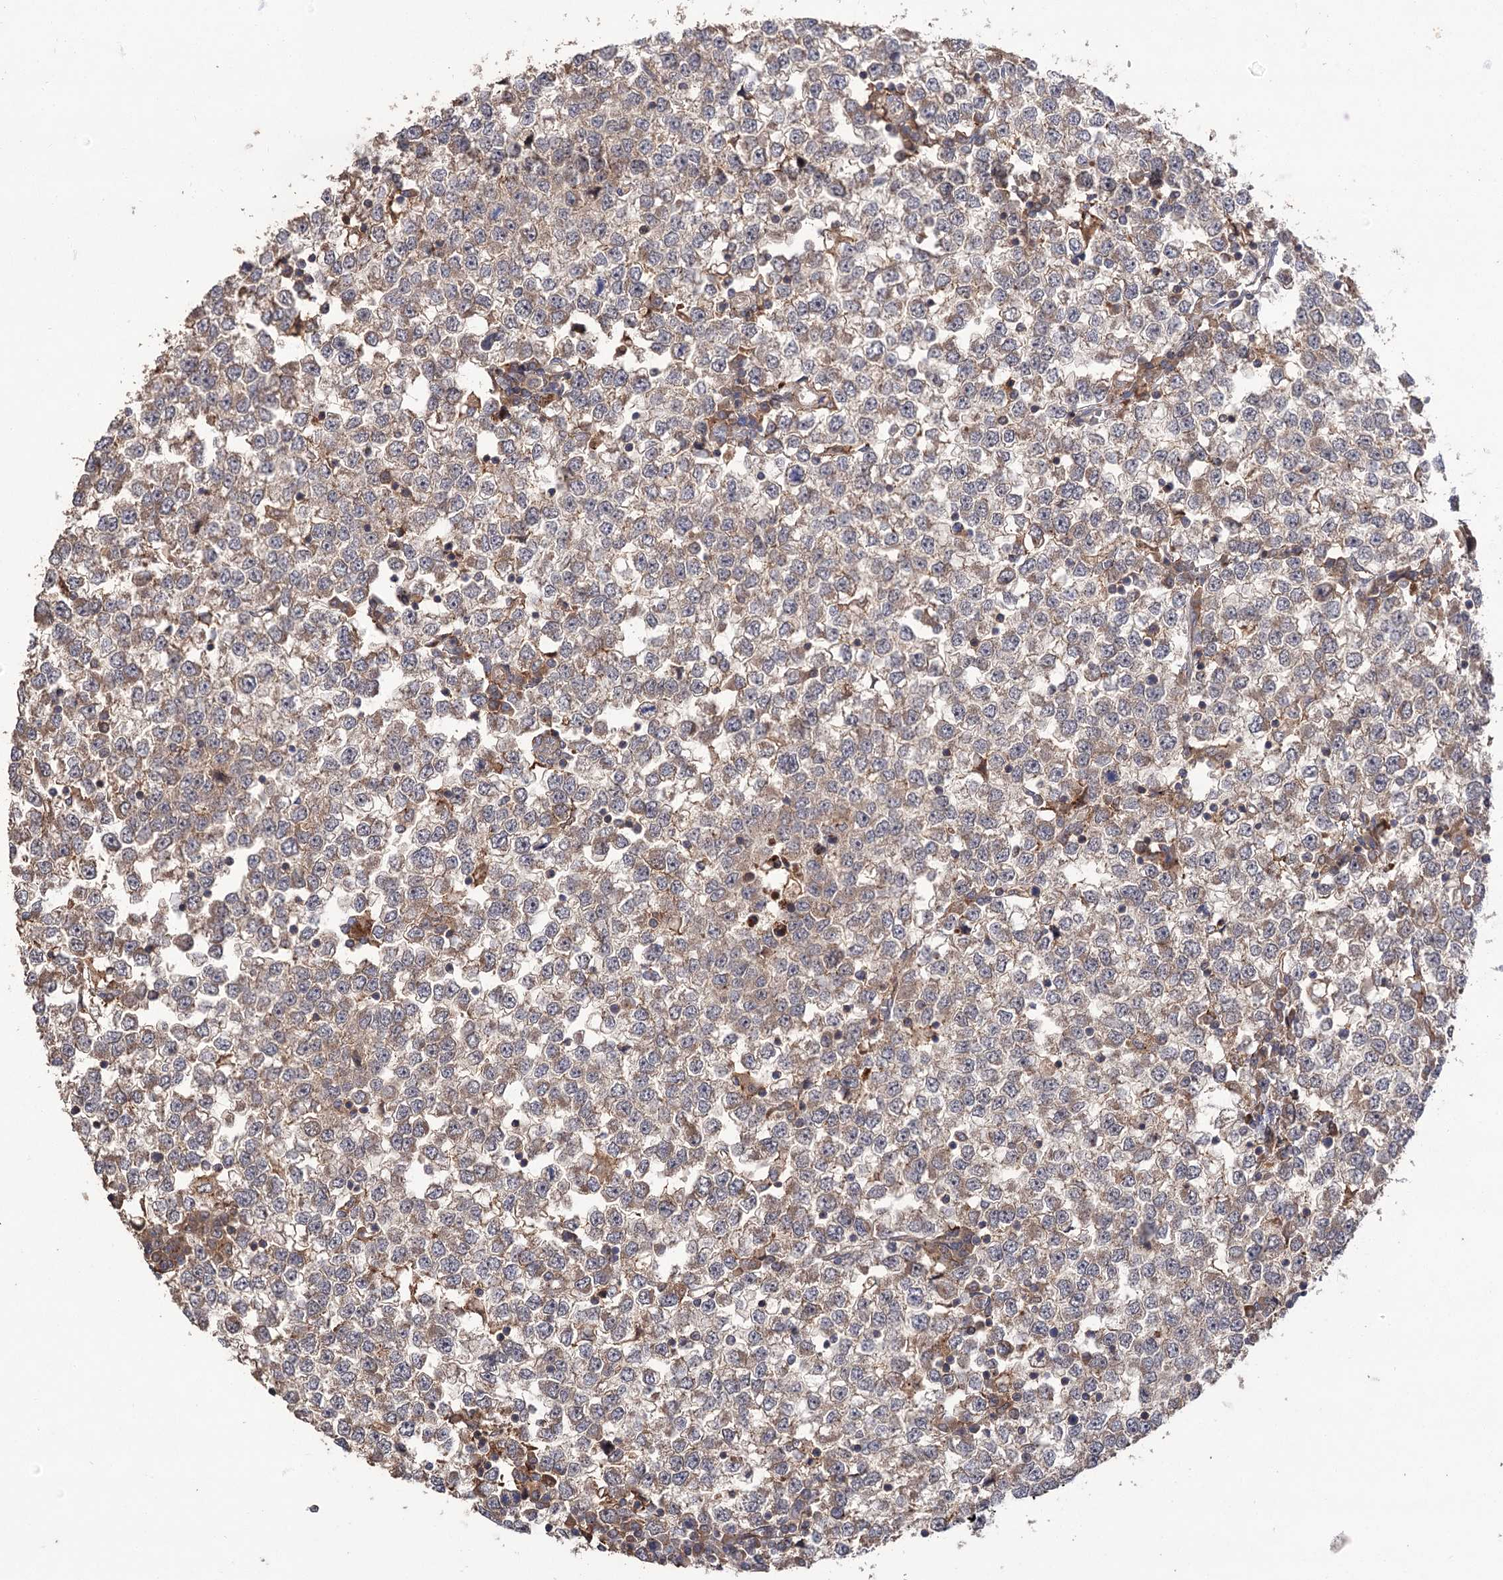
{"staining": {"intensity": "weak", "quantity": ">75%", "location": "cytoplasmic/membranous"}, "tissue": "testis cancer", "cell_type": "Tumor cells", "image_type": "cancer", "snomed": [{"axis": "morphology", "description": "Seminoma, NOS"}, {"axis": "topography", "description": "Testis"}], "caption": "Protein expression analysis of seminoma (testis) exhibits weak cytoplasmic/membranous staining in approximately >75% of tumor cells.", "gene": "FBXW8", "patient": {"sex": "male", "age": 65}}